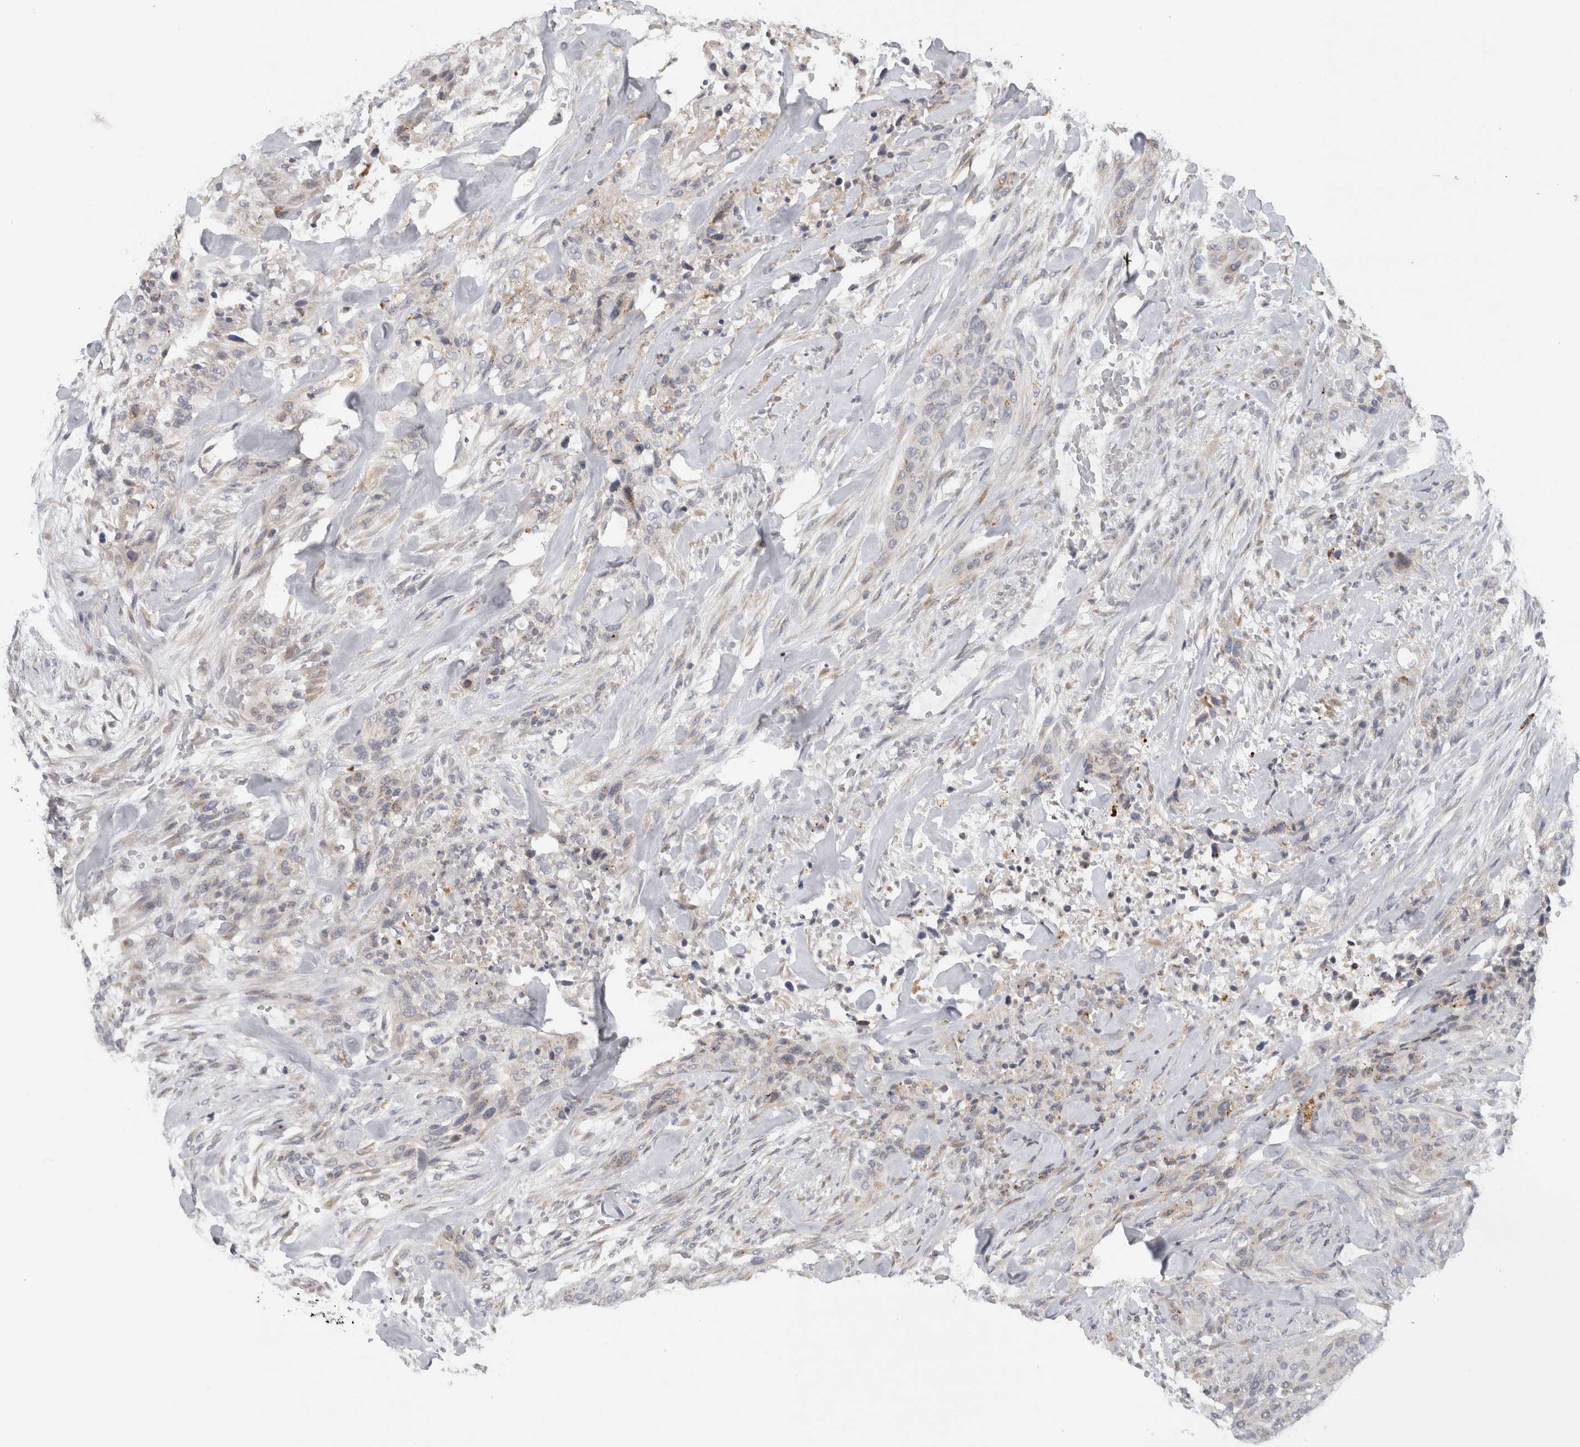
{"staining": {"intensity": "weak", "quantity": "25%-75%", "location": "cytoplasmic/membranous"}, "tissue": "urothelial cancer", "cell_type": "Tumor cells", "image_type": "cancer", "snomed": [{"axis": "morphology", "description": "Urothelial carcinoma, High grade"}, {"axis": "topography", "description": "Urinary bladder"}], "caption": "The photomicrograph shows immunohistochemical staining of urothelial cancer. There is weak cytoplasmic/membranous staining is appreciated in about 25%-75% of tumor cells. Immunohistochemistry (ihc) stains the protein in brown and the nuclei are stained blue.", "gene": "MGAT1", "patient": {"sex": "male", "age": 35}}